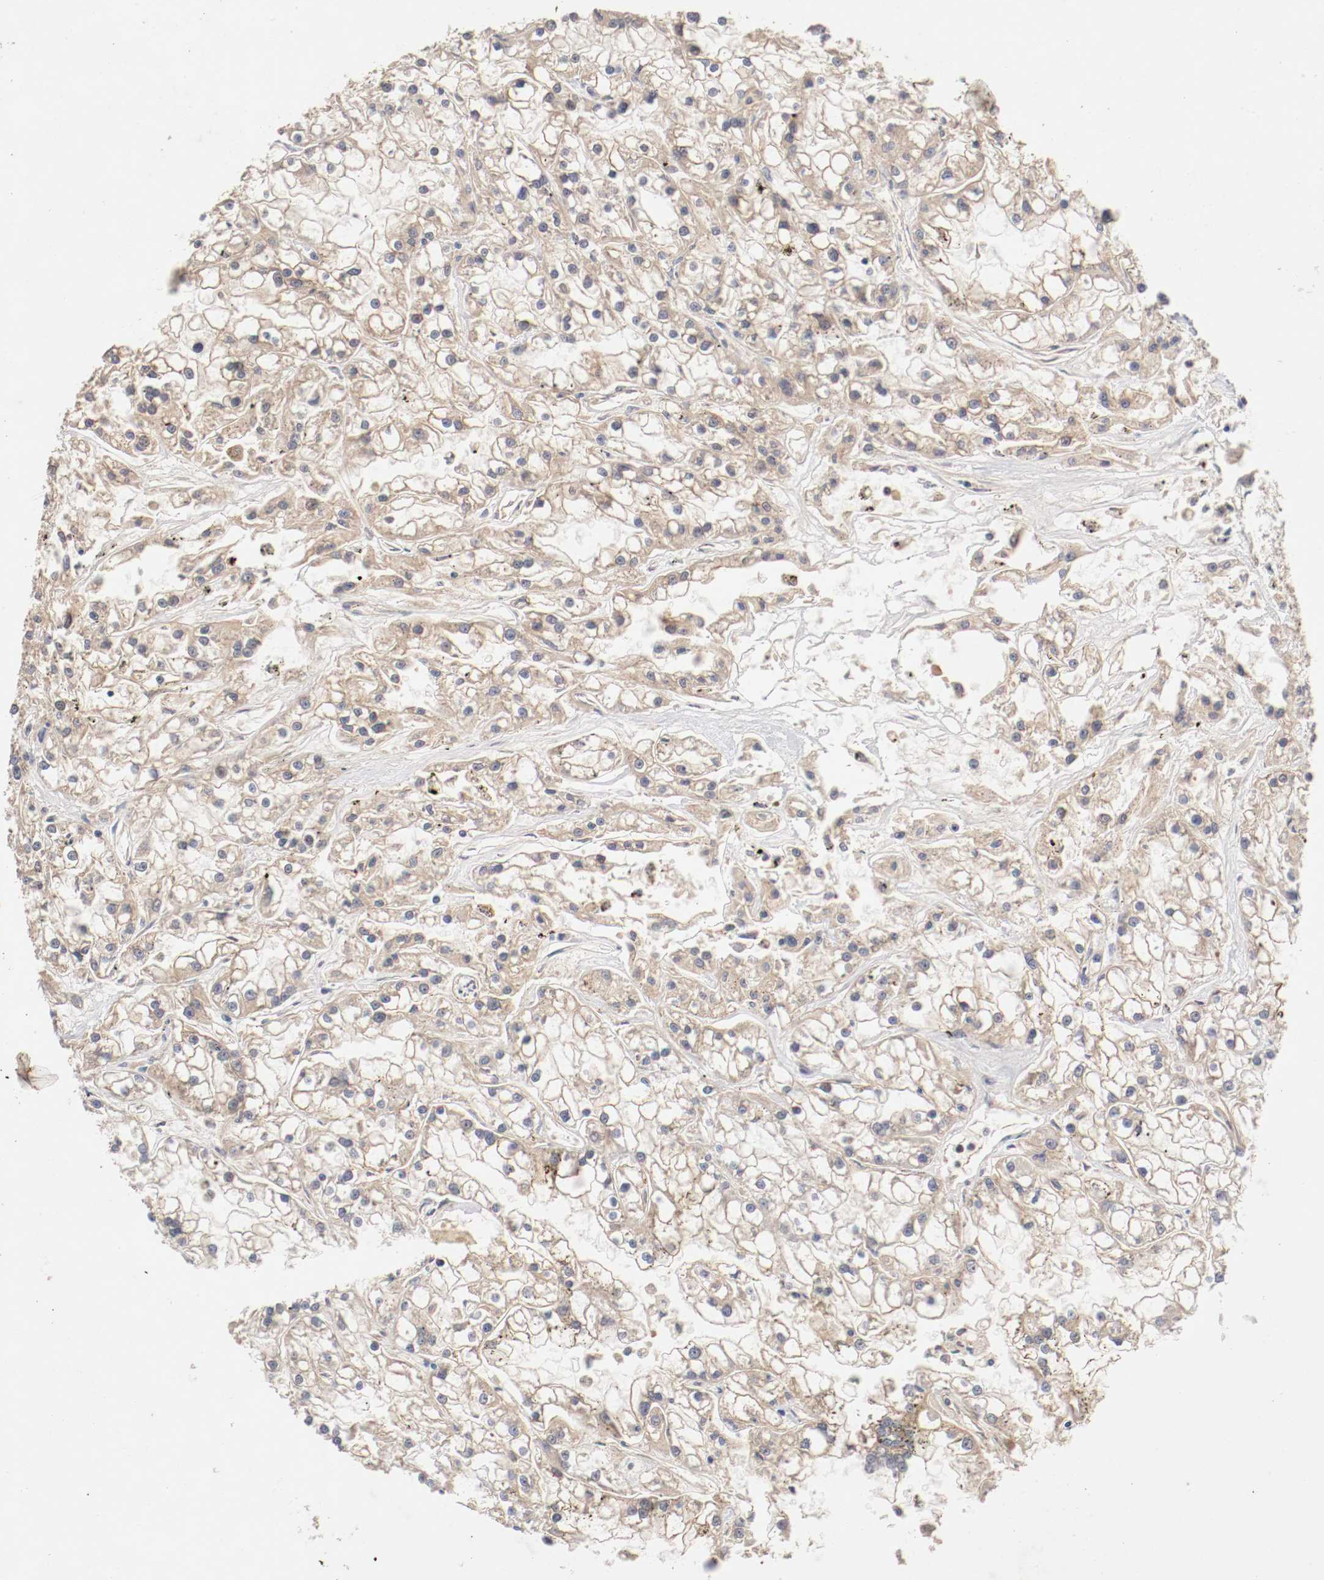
{"staining": {"intensity": "weak", "quantity": "25%-75%", "location": "cytoplasmic/membranous"}, "tissue": "renal cancer", "cell_type": "Tumor cells", "image_type": "cancer", "snomed": [{"axis": "morphology", "description": "Adenocarcinoma, NOS"}, {"axis": "topography", "description": "Kidney"}], "caption": "Human renal adenocarcinoma stained with a brown dye demonstrates weak cytoplasmic/membranous positive expression in approximately 25%-75% of tumor cells.", "gene": "TYK2", "patient": {"sex": "female", "age": 52}}